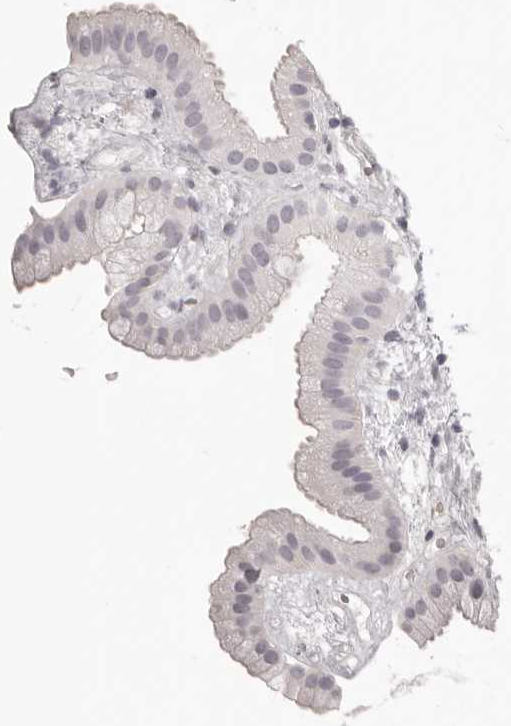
{"staining": {"intensity": "negative", "quantity": "none", "location": "none"}, "tissue": "gallbladder", "cell_type": "Glandular cells", "image_type": "normal", "snomed": [{"axis": "morphology", "description": "Normal tissue, NOS"}, {"axis": "topography", "description": "Gallbladder"}], "caption": "IHC histopathology image of unremarkable gallbladder stained for a protein (brown), which shows no positivity in glandular cells. (IHC, brightfield microscopy, high magnification).", "gene": "FABP1", "patient": {"sex": "female", "age": 64}}